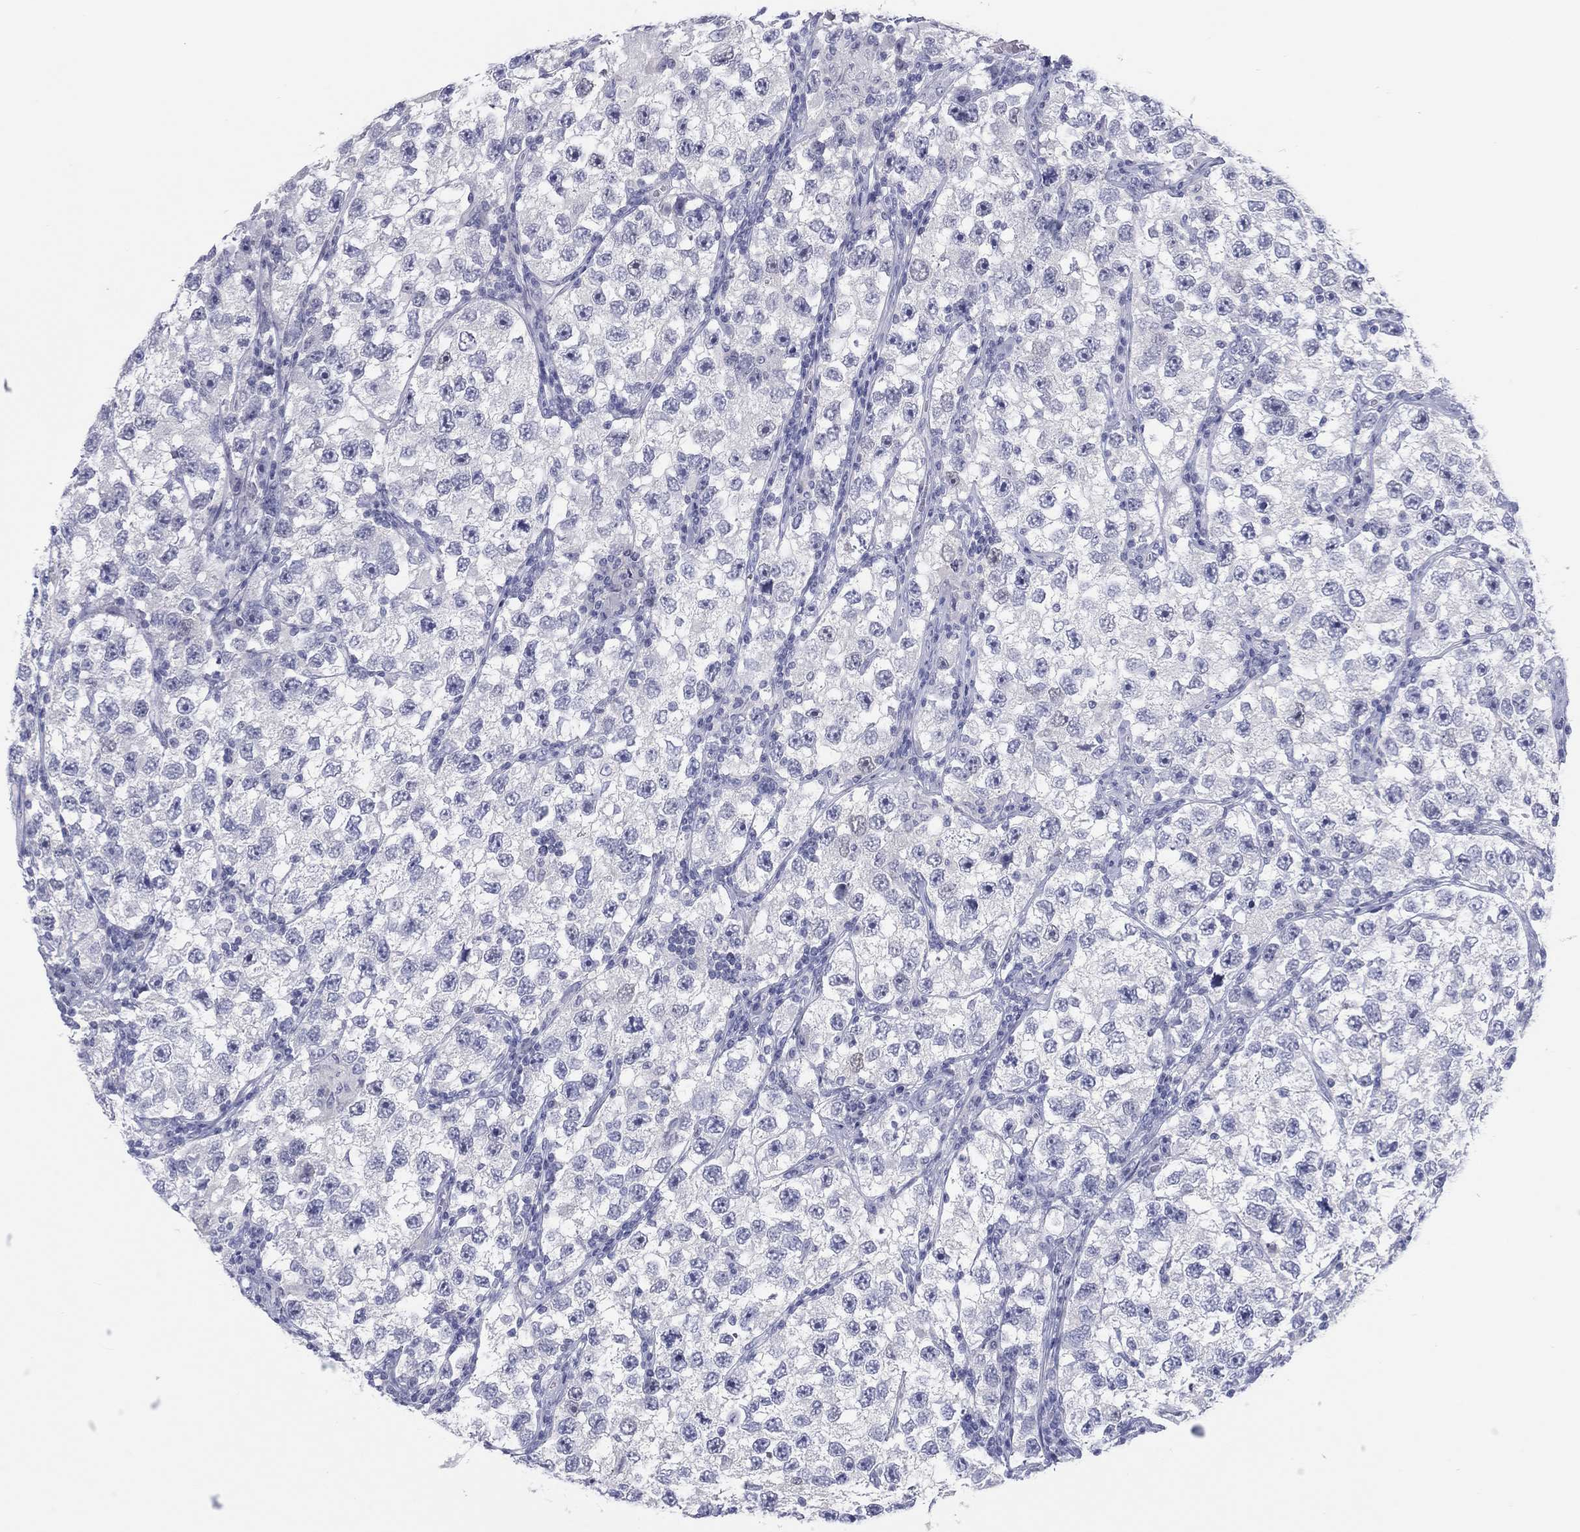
{"staining": {"intensity": "negative", "quantity": "none", "location": "none"}, "tissue": "testis cancer", "cell_type": "Tumor cells", "image_type": "cancer", "snomed": [{"axis": "morphology", "description": "Seminoma, NOS"}, {"axis": "topography", "description": "Testis"}], "caption": "Human testis cancer (seminoma) stained for a protein using immunohistochemistry (IHC) reveals no staining in tumor cells.", "gene": "CPNE6", "patient": {"sex": "male", "age": 26}}